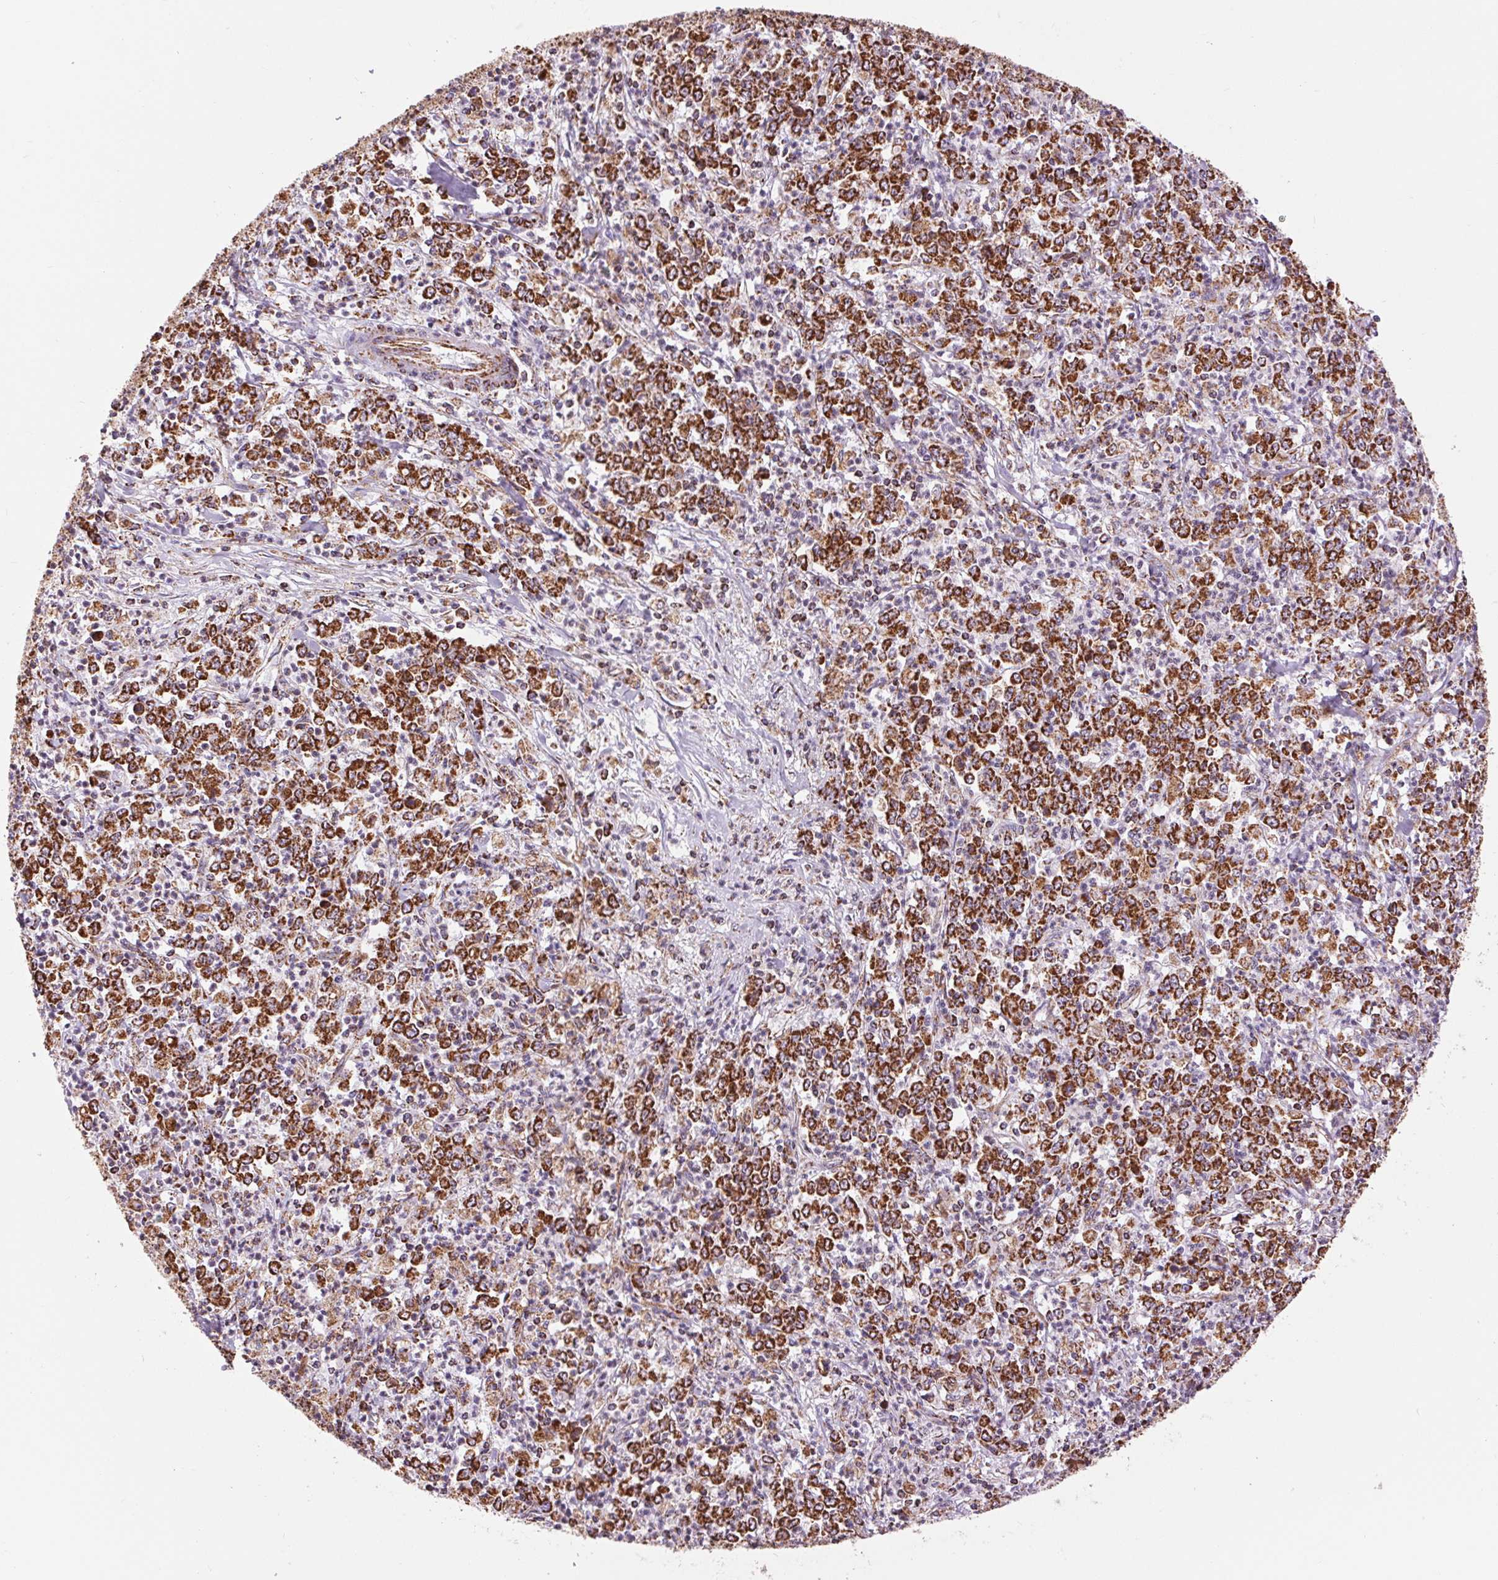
{"staining": {"intensity": "strong", "quantity": ">75%", "location": "cytoplasmic/membranous"}, "tissue": "stomach cancer", "cell_type": "Tumor cells", "image_type": "cancer", "snomed": [{"axis": "morphology", "description": "Adenocarcinoma, NOS"}, {"axis": "topography", "description": "Stomach, lower"}], "caption": "Immunohistochemistry (IHC) histopathology image of stomach cancer stained for a protein (brown), which exhibits high levels of strong cytoplasmic/membranous positivity in approximately >75% of tumor cells.", "gene": "ATP5PB", "patient": {"sex": "female", "age": 71}}